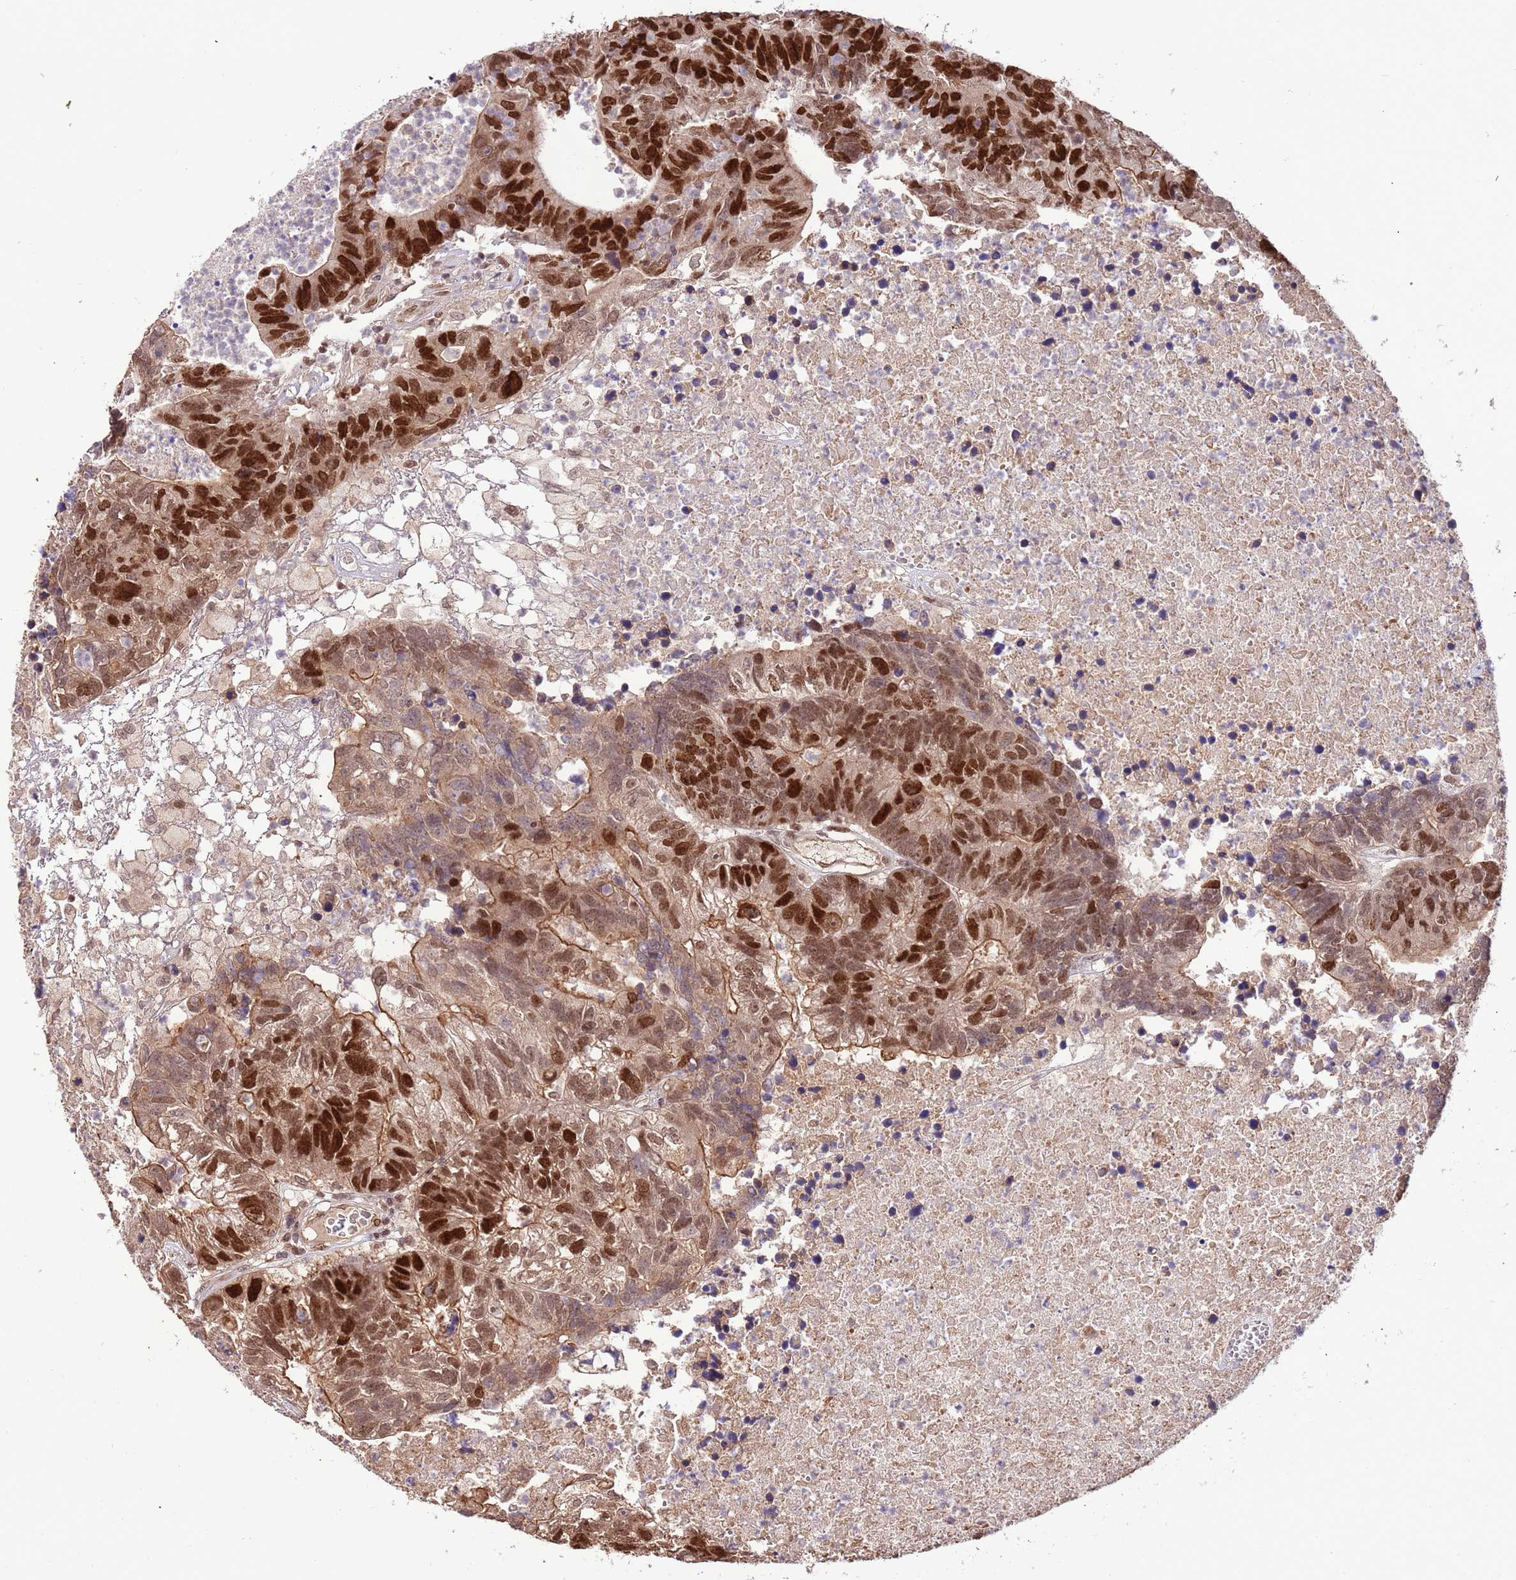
{"staining": {"intensity": "strong", "quantity": ">75%", "location": "cytoplasmic/membranous,nuclear"}, "tissue": "colorectal cancer", "cell_type": "Tumor cells", "image_type": "cancer", "snomed": [{"axis": "morphology", "description": "Adenocarcinoma, NOS"}, {"axis": "topography", "description": "Colon"}], "caption": "Immunohistochemistry (IHC) micrograph of neoplastic tissue: human colorectal cancer (adenocarcinoma) stained using IHC exhibits high levels of strong protein expression localized specifically in the cytoplasmic/membranous and nuclear of tumor cells, appearing as a cytoplasmic/membranous and nuclear brown color.", "gene": "RIF1", "patient": {"sex": "female", "age": 48}}